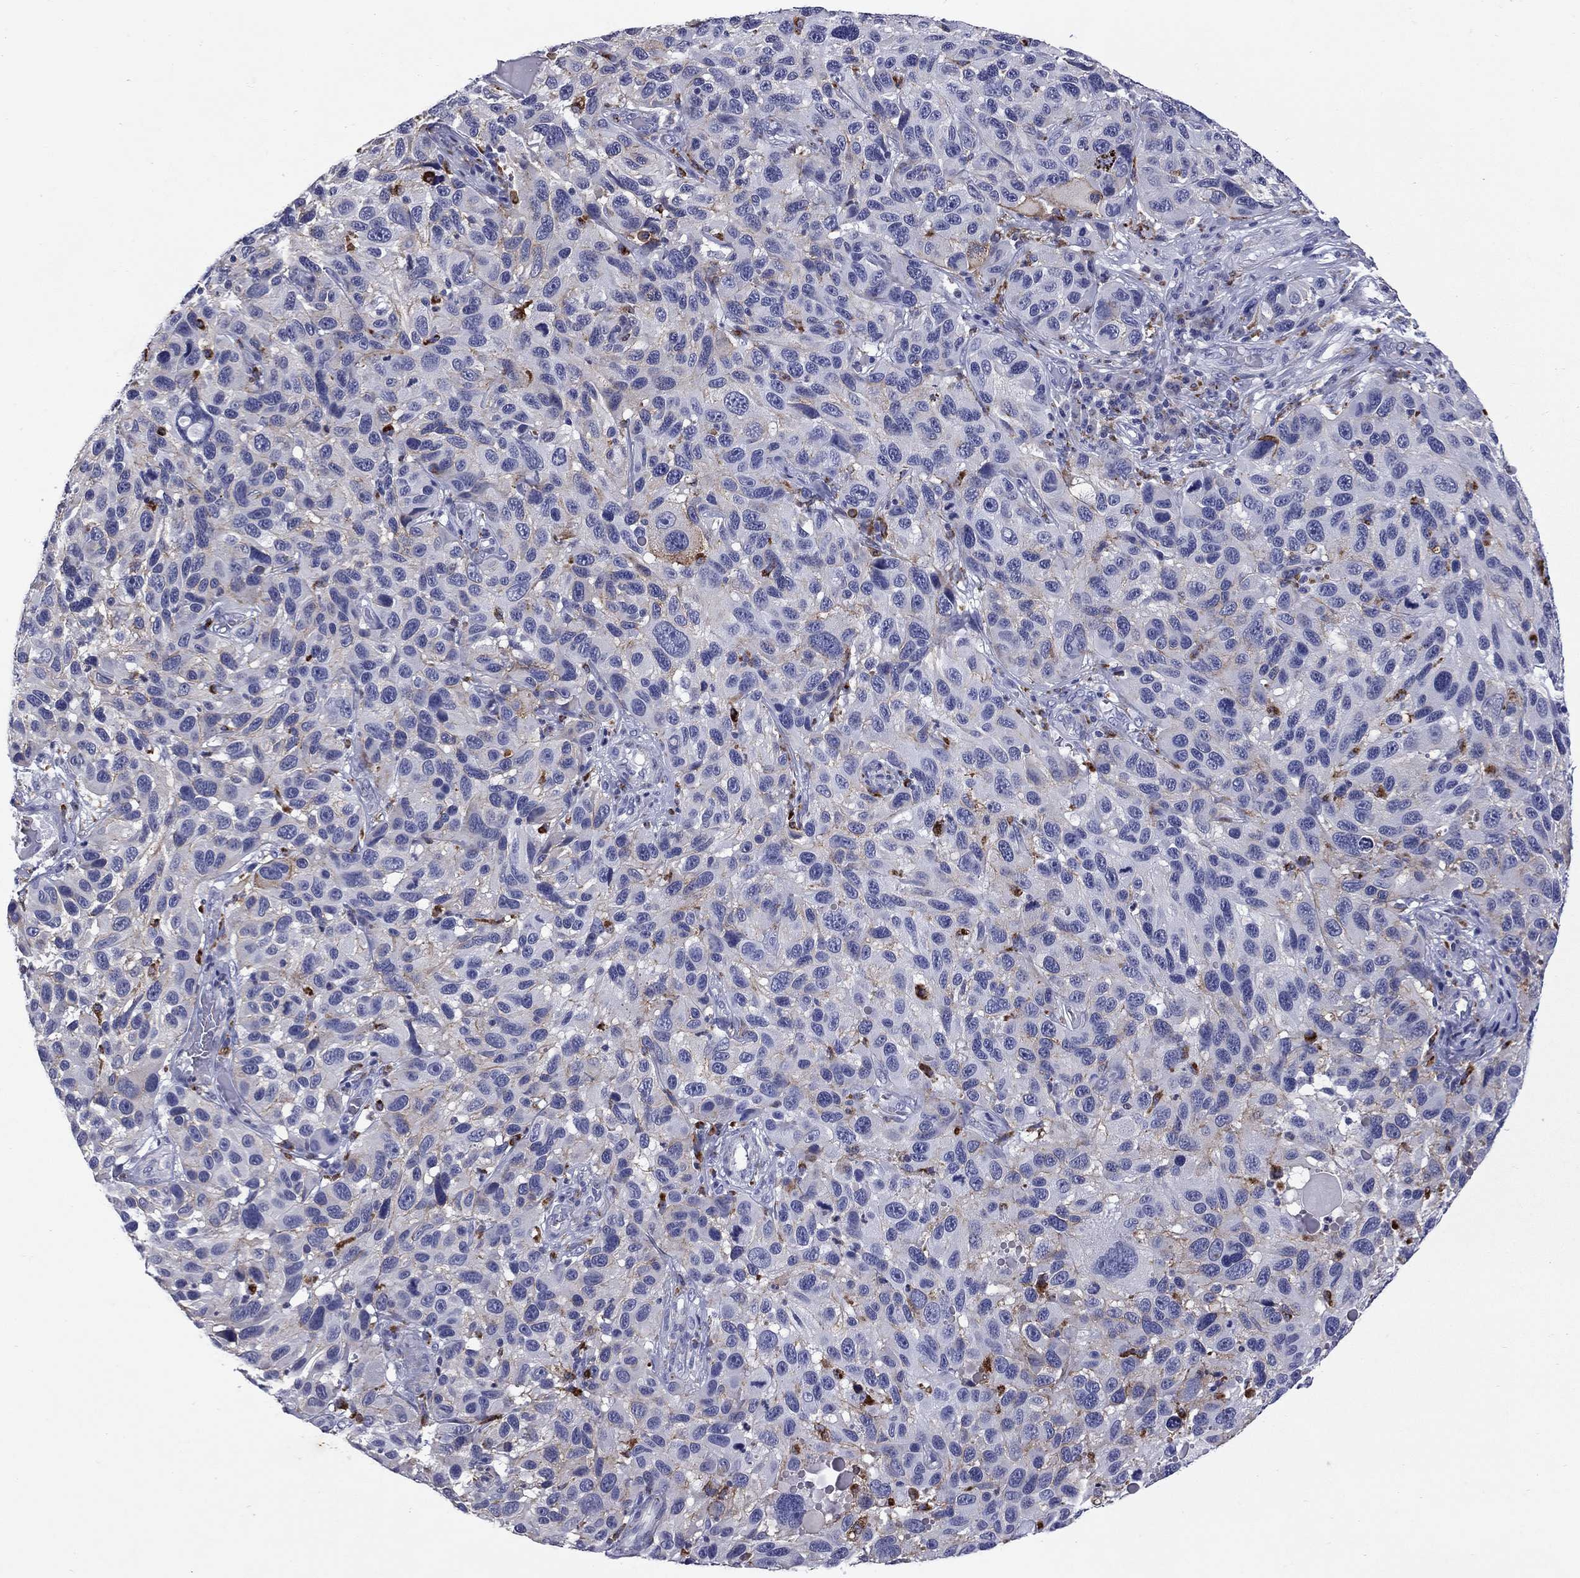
{"staining": {"intensity": "weak", "quantity": "<25%", "location": "cytoplasmic/membranous"}, "tissue": "melanoma", "cell_type": "Tumor cells", "image_type": "cancer", "snomed": [{"axis": "morphology", "description": "Malignant melanoma, NOS"}, {"axis": "topography", "description": "Skin"}], "caption": "DAB immunohistochemical staining of melanoma demonstrates no significant expression in tumor cells. (Brightfield microscopy of DAB immunohistochemistry at high magnification).", "gene": "MADCAM1", "patient": {"sex": "male", "age": 53}}